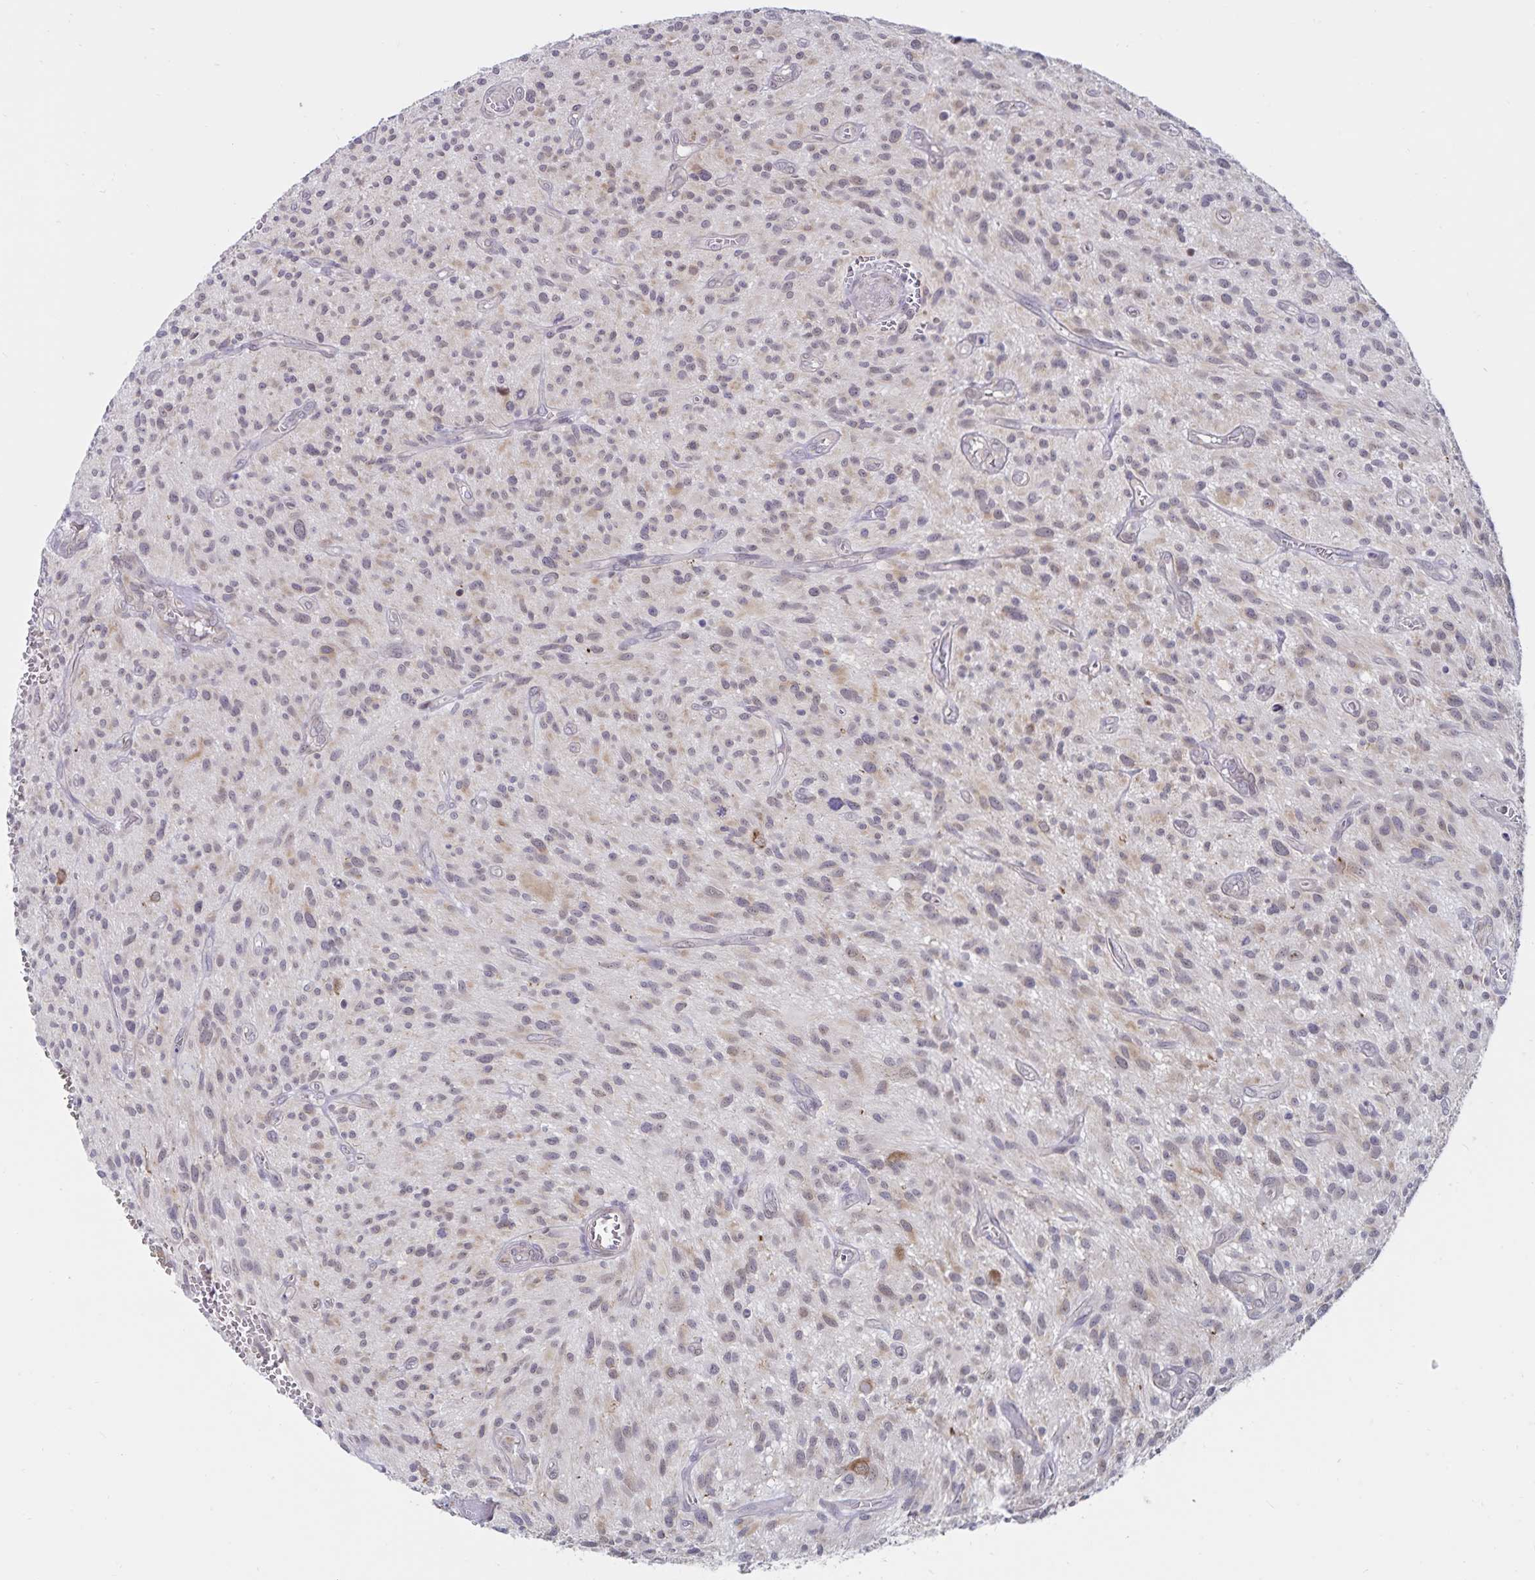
{"staining": {"intensity": "negative", "quantity": "none", "location": "none"}, "tissue": "glioma", "cell_type": "Tumor cells", "image_type": "cancer", "snomed": [{"axis": "morphology", "description": "Glioma, malignant, High grade"}, {"axis": "topography", "description": "Brain"}], "caption": "Protein analysis of high-grade glioma (malignant) shows no significant positivity in tumor cells.", "gene": "ATP2A2", "patient": {"sex": "male", "age": 75}}